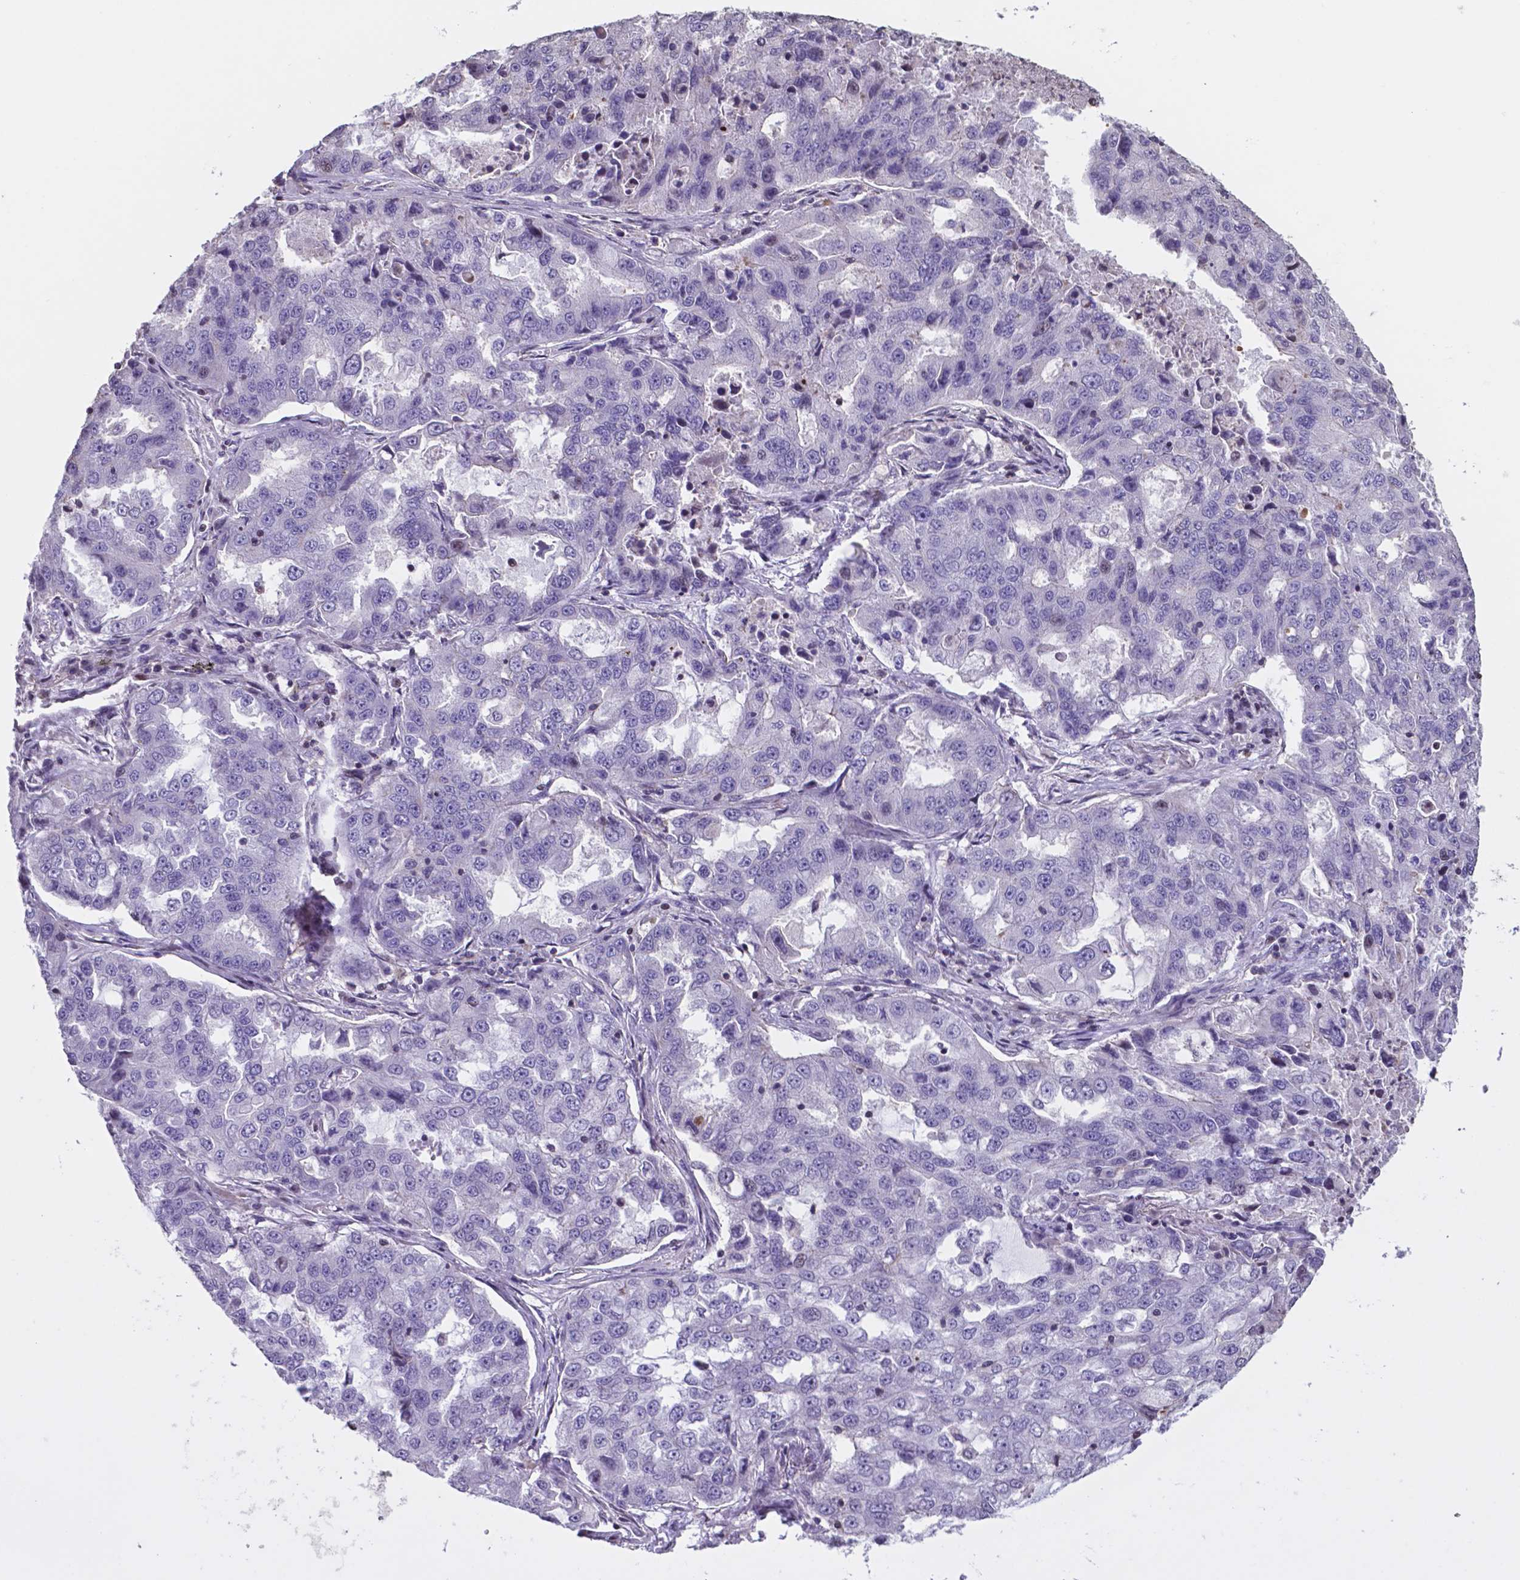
{"staining": {"intensity": "negative", "quantity": "none", "location": "none"}, "tissue": "lung cancer", "cell_type": "Tumor cells", "image_type": "cancer", "snomed": [{"axis": "morphology", "description": "Adenocarcinoma, NOS"}, {"axis": "topography", "description": "Lung"}], "caption": "A high-resolution image shows immunohistochemistry (IHC) staining of lung cancer, which reveals no significant staining in tumor cells.", "gene": "MLC1", "patient": {"sex": "female", "age": 61}}